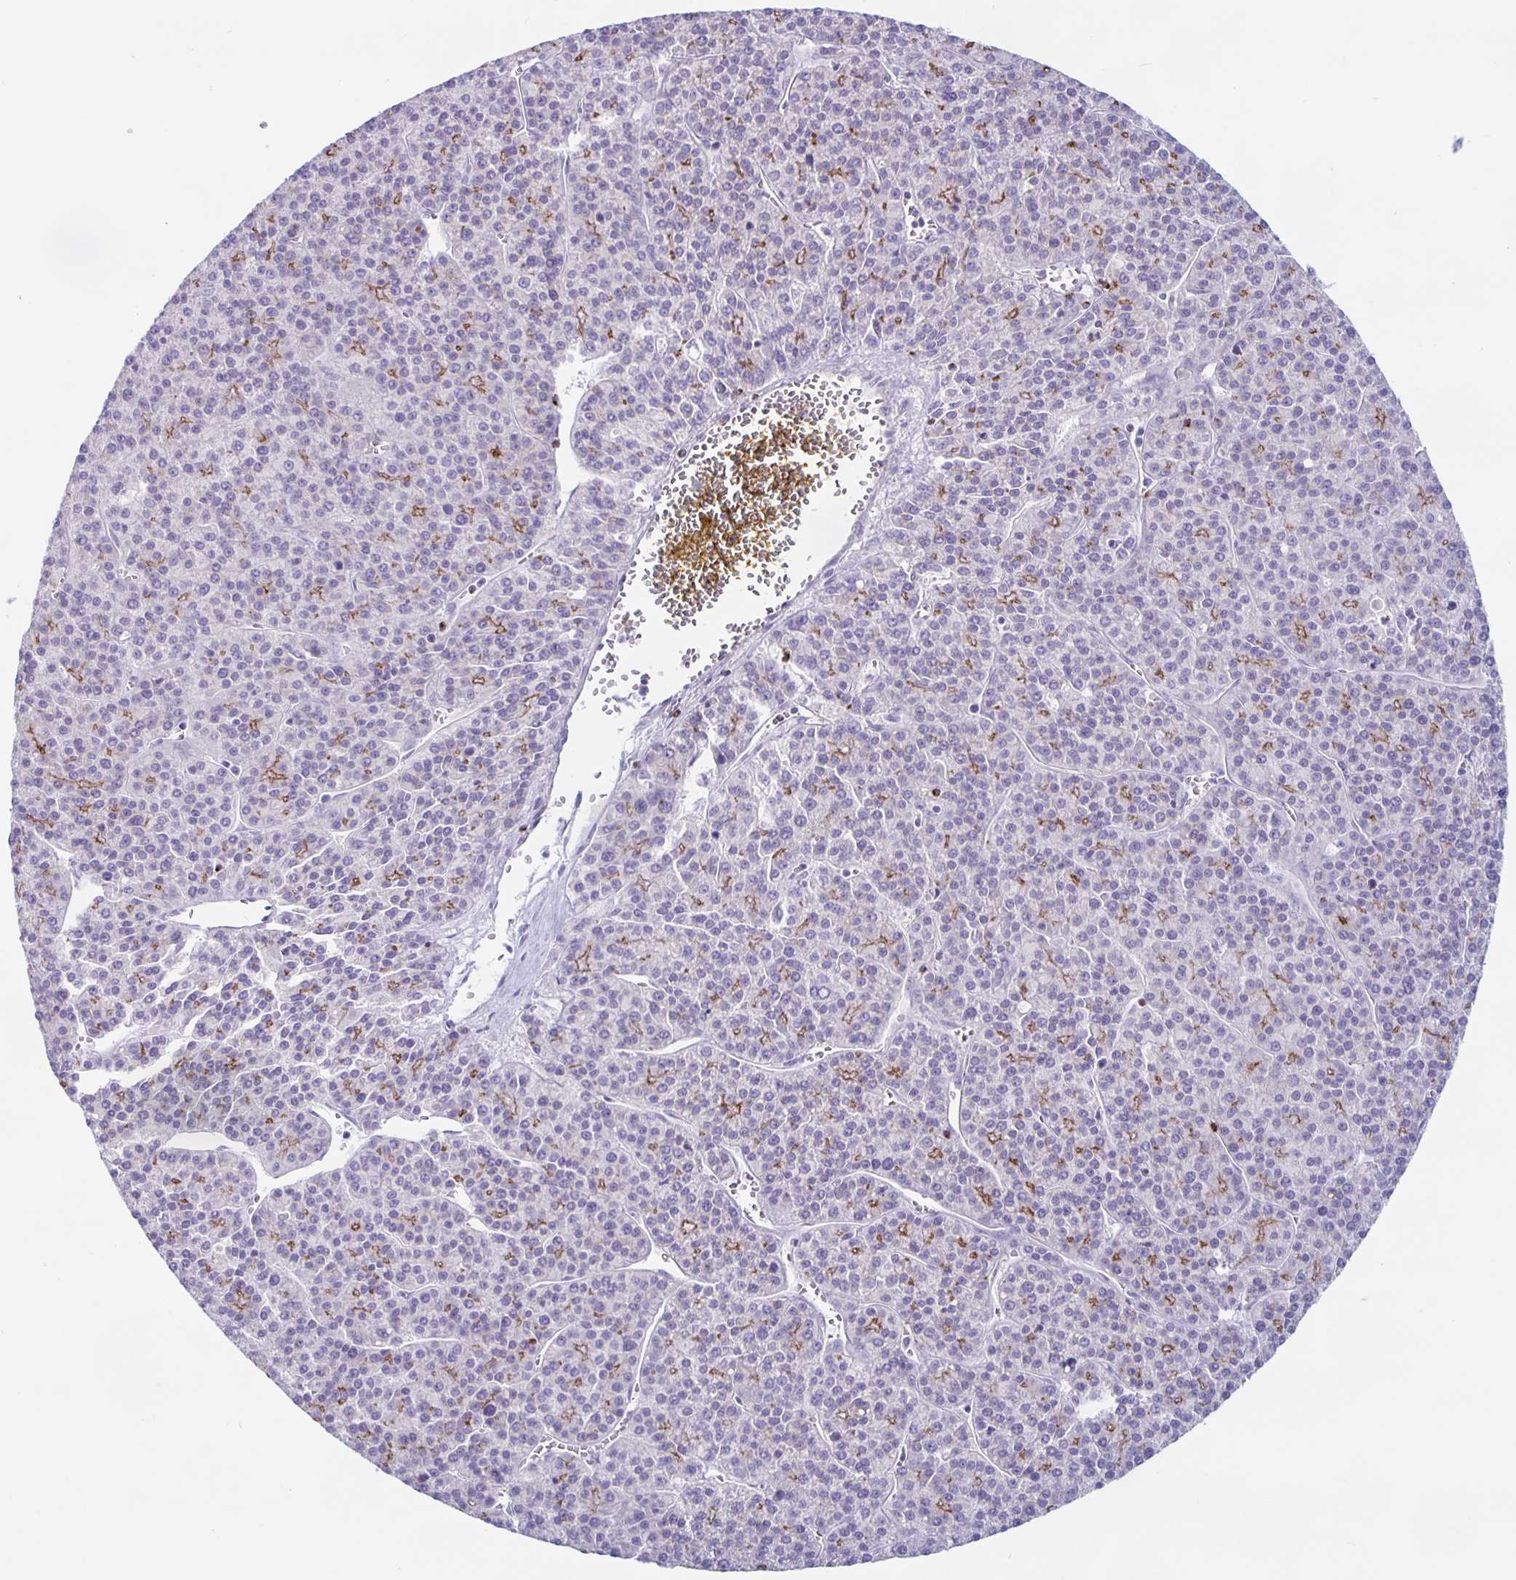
{"staining": {"intensity": "weak", "quantity": "25%-75%", "location": "cytoplasmic/membranous"}, "tissue": "liver cancer", "cell_type": "Tumor cells", "image_type": "cancer", "snomed": [{"axis": "morphology", "description": "Carcinoma, Hepatocellular, NOS"}, {"axis": "topography", "description": "Liver"}], "caption": "Protein staining demonstrates weak cytoplasmic/membranous staining in about 25%-75% of tumor cells in liver cancer.", "gene": "GZMK", "patient": {"sex": "female", "age": 58}}